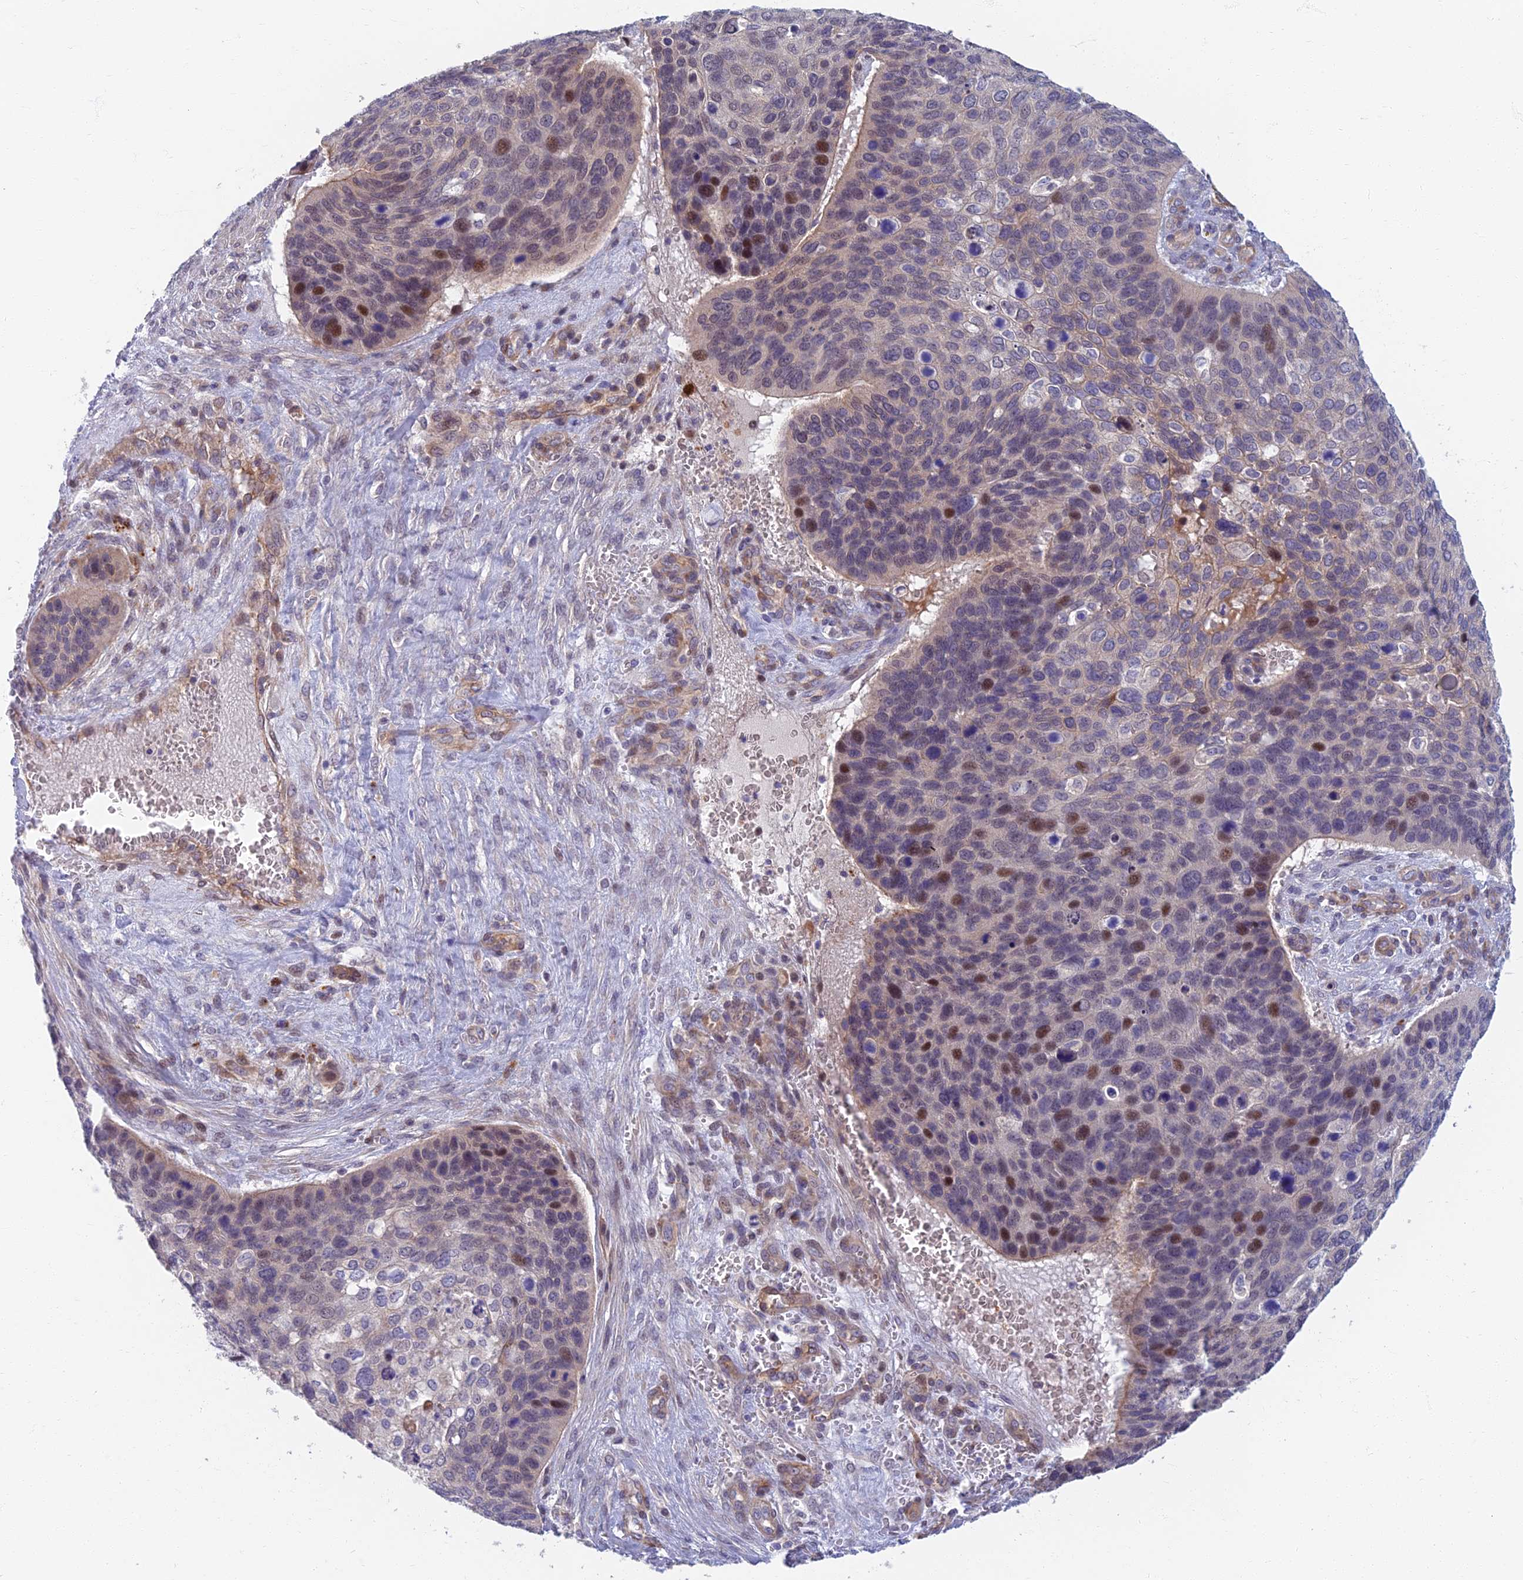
{"staining": {"intensity": "moderate", "quantity": "<25%", "location": "nuclear"}, "tissue": "skin cancer", "cell_type": "Tumor cells", "image_type": "cancer", "snomed": [{"axis": "morphology", "description": "Basal cell carcinoma"}, {"axis": "topography", "description": "Skin"}], "caption": "IHC (DAB (3,3'-diaminobenzidine)) staining of skin basal cell carcinoma demonstrates moderate nuclear protein expression in about <25% of tumor cells. The protein of interest is shown in brown color, while the nuclei are stained blue.", "gene": "RHBDL2", "patient": {"sex": "female", "age": 74}}